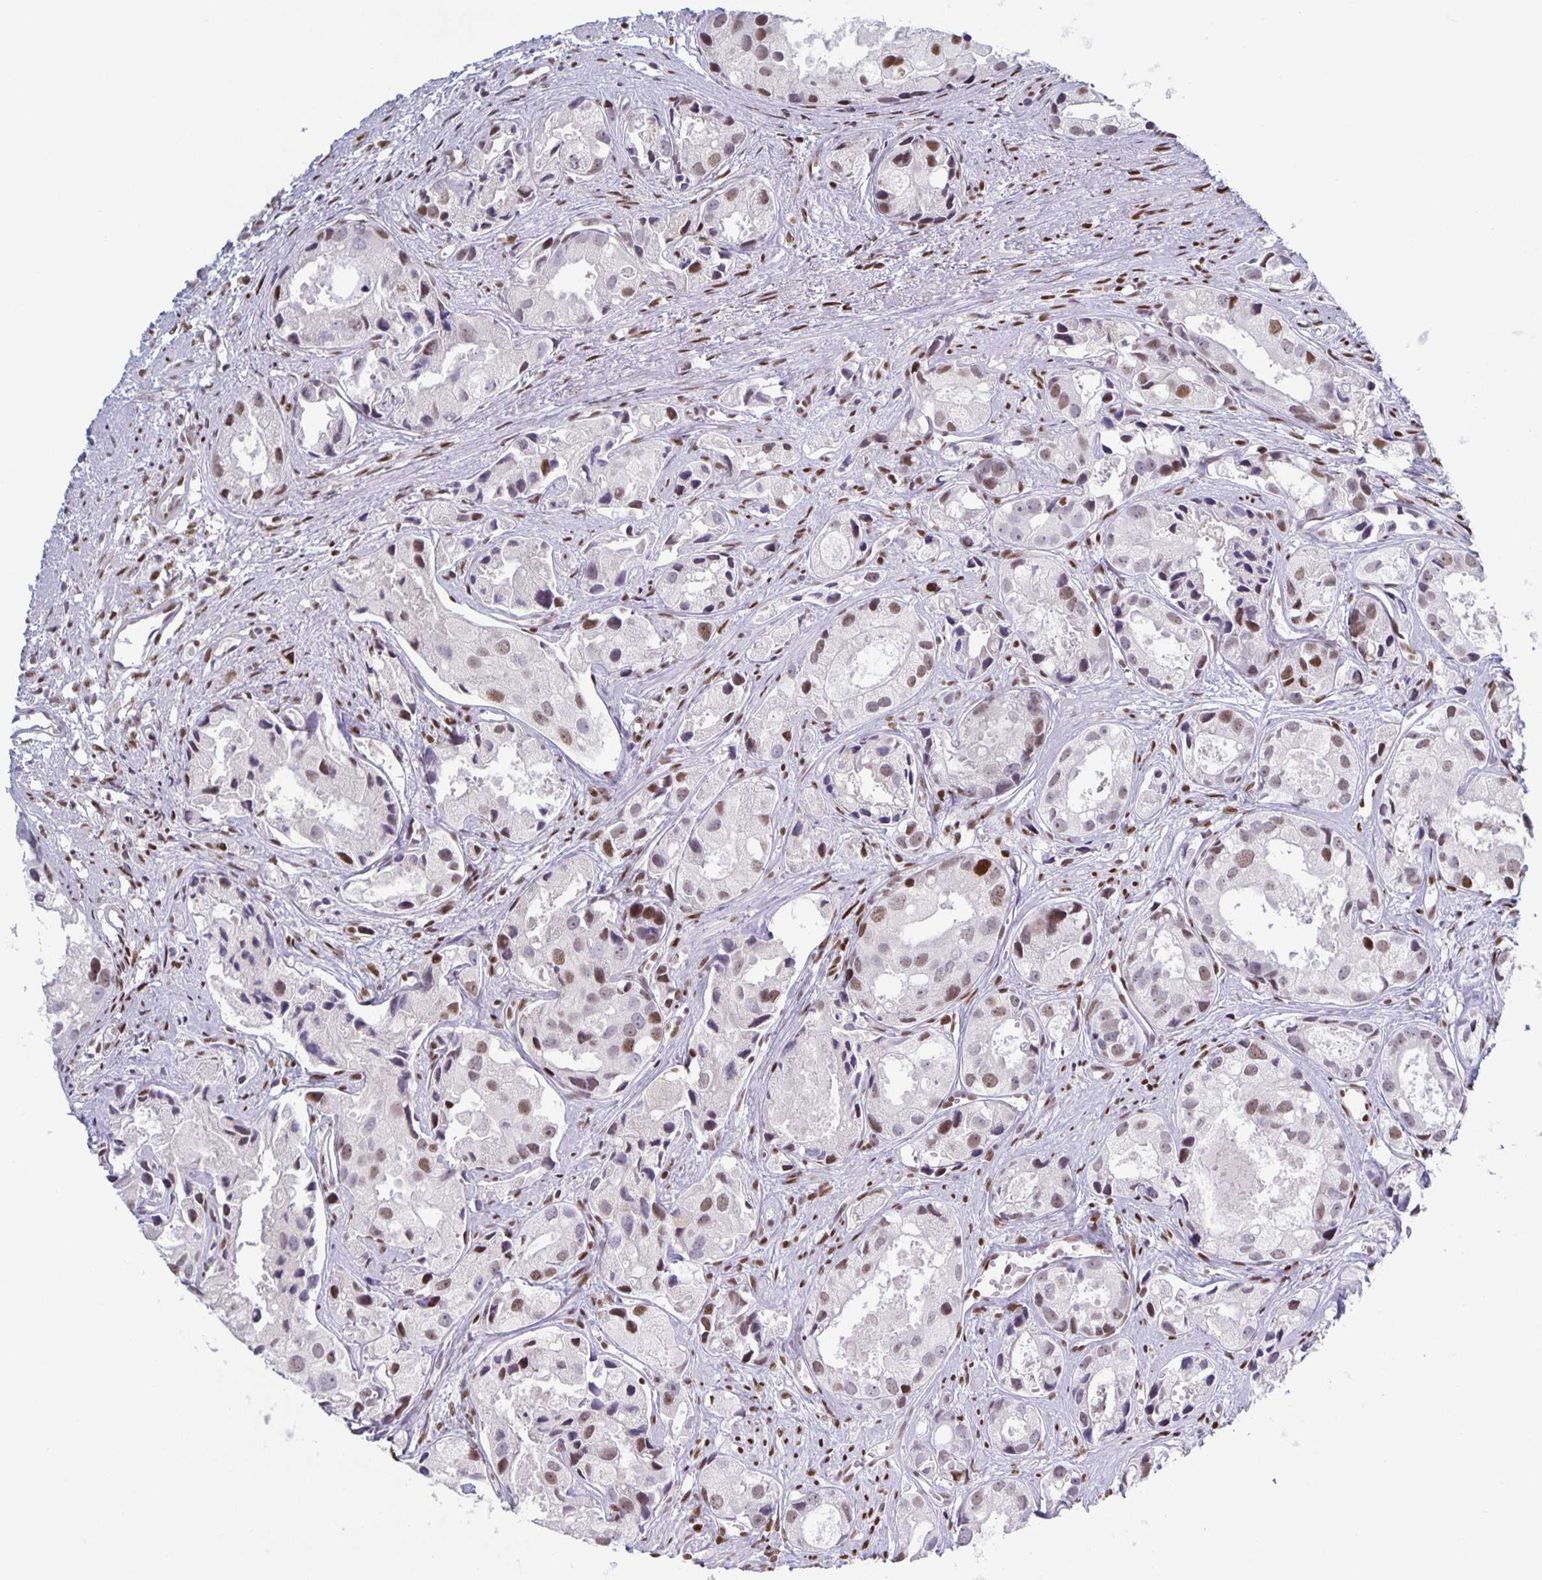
{"staining": {"intensity": "moderate", "quantity": "25%-75%", "location": "nuclear"}, "tissue": "prostate cancer", "cell_type": "Tumor cells", "image_type": "cancer", "snomed": [{"axis": "morphology", "description": "Adenocarcinoma, High grade"}, {"axis": "topography", "description": "Prostate"}], "caption": "A medium amount of moderate nuclear positivity is appreciated in approximately 25%-75% of tumor cells in prostate high-grade adenocarcinoma tissue. (brown staining indicates protein expression, while blue staining denotes nuclei).", "gene": "JUND", "patient": {"sex": "male", "age": 84}}